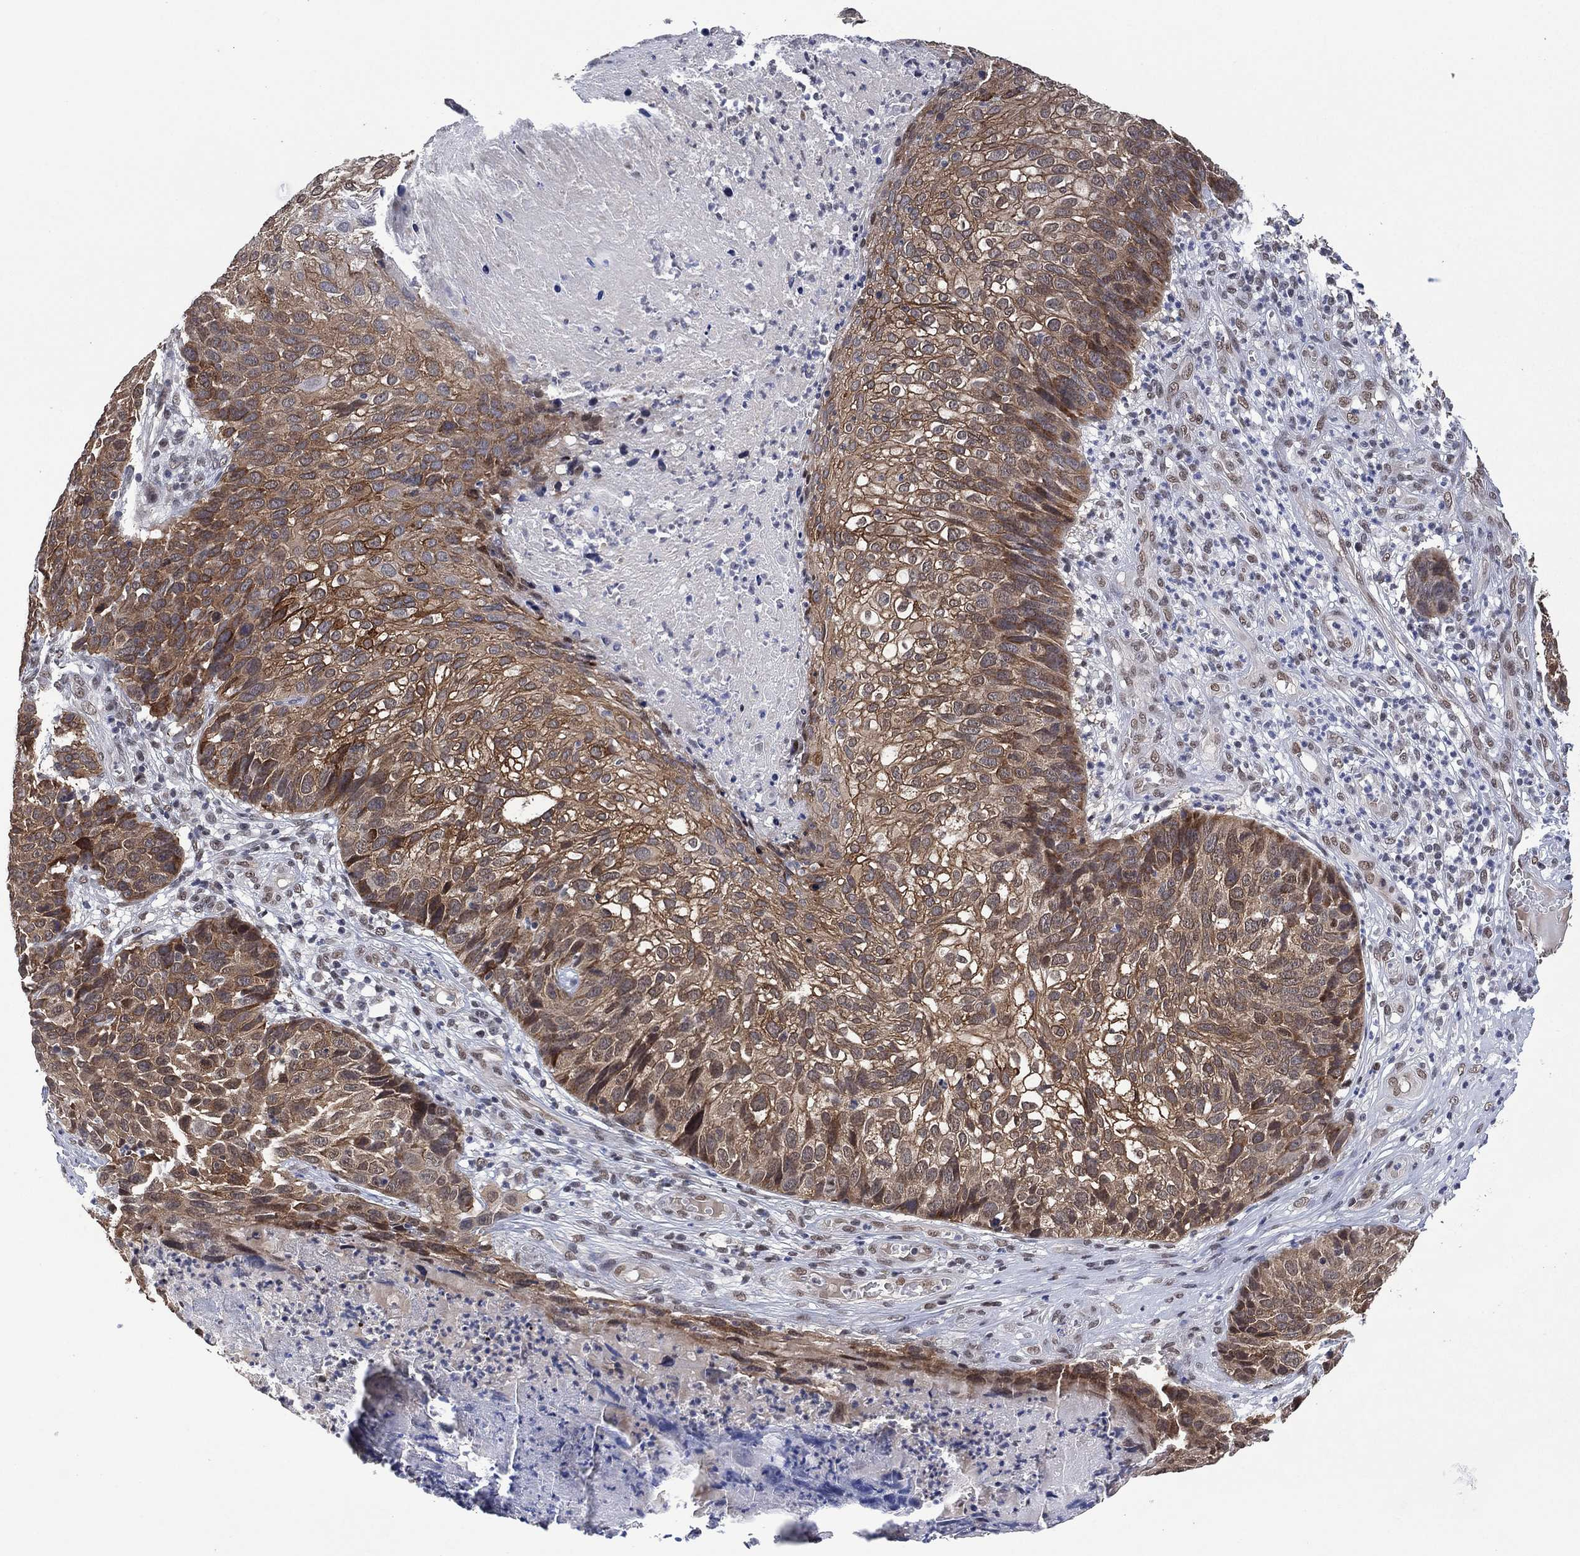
{"staining": {"intensity": "weak", "quantity": ">75%", "location": "cytoplasmic/membranous"}, "tissue": "skin cancer", "cell_type": "Tumor cells", "image_type": "cancer", "snomed": [{"axis": "morphology", "description": "Squamous cell carcinoma, NOS"}, {"axis": "topography", "description": "Skin"}], "caption": "Protein staining of skin cancer tissue displays weak cytoplasmic/membranous expression in approximately >75% of tumor cells.", "gene": "EHMT1", "patient": {"sex": "male", "age": 92}}